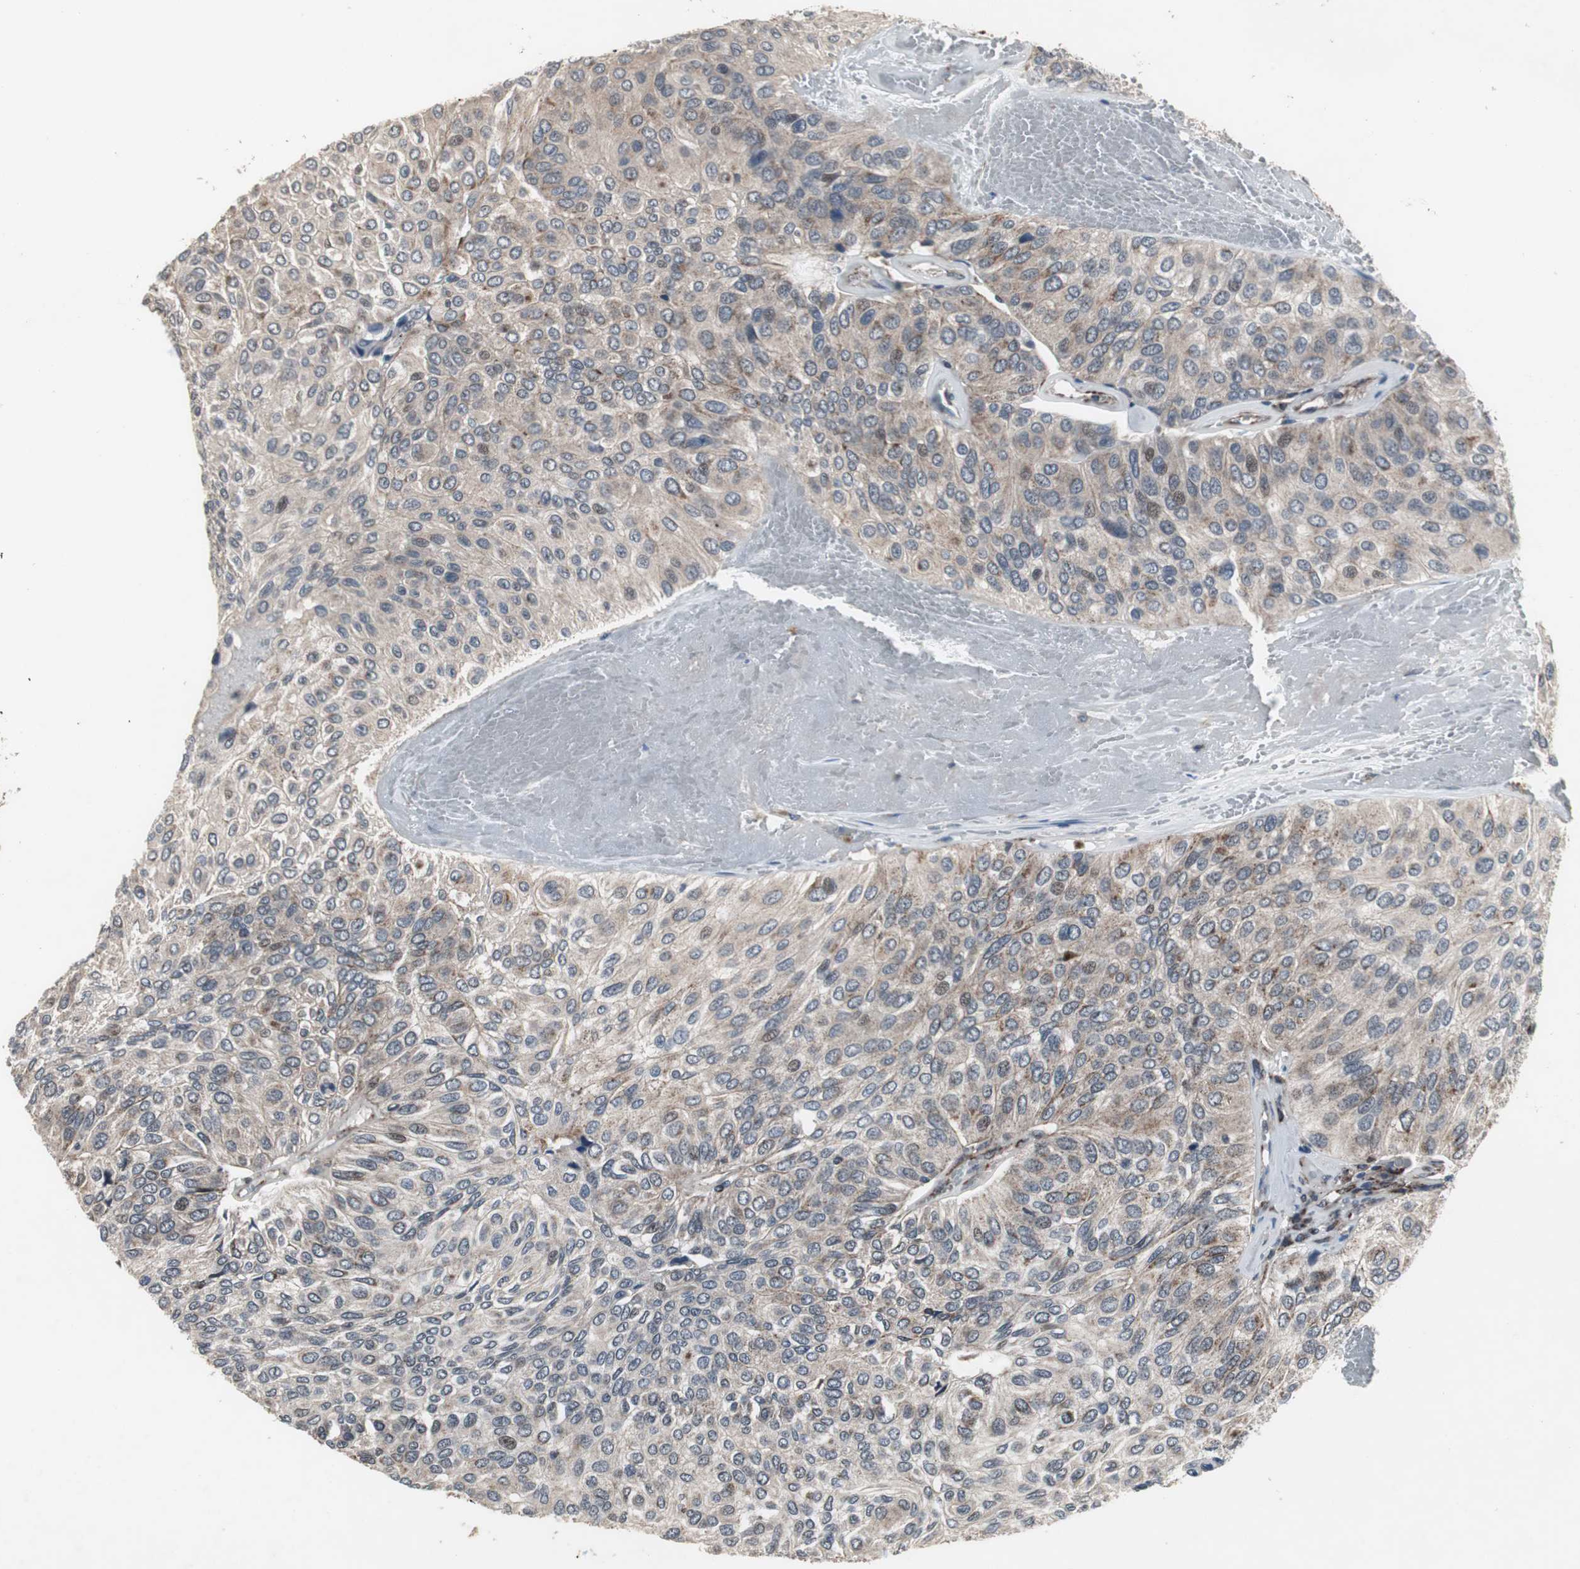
{"staining": {"intensity": "weak", "quantity": "25%-75%", "location": "cytoplasmic/membranous"}, "tissue": "urothelial cancer", "cell_type": "Tumor cells", "image_type": "cancer", "snomed": [{"axis": "morphology", "description": "Urothelial carcinoma, High grade"}, {"axis": "topography", "description": "Urinary bladder"}], "caption": "Immunohistochemical staining of urothelial carcinoma (high-grade) reveals weak cytoplasmic/membranous protein positivity in approximately 25%-75% of tumor cells.", "gene": "MRPL40", "patient": {"sex": "male", "age": 66}}